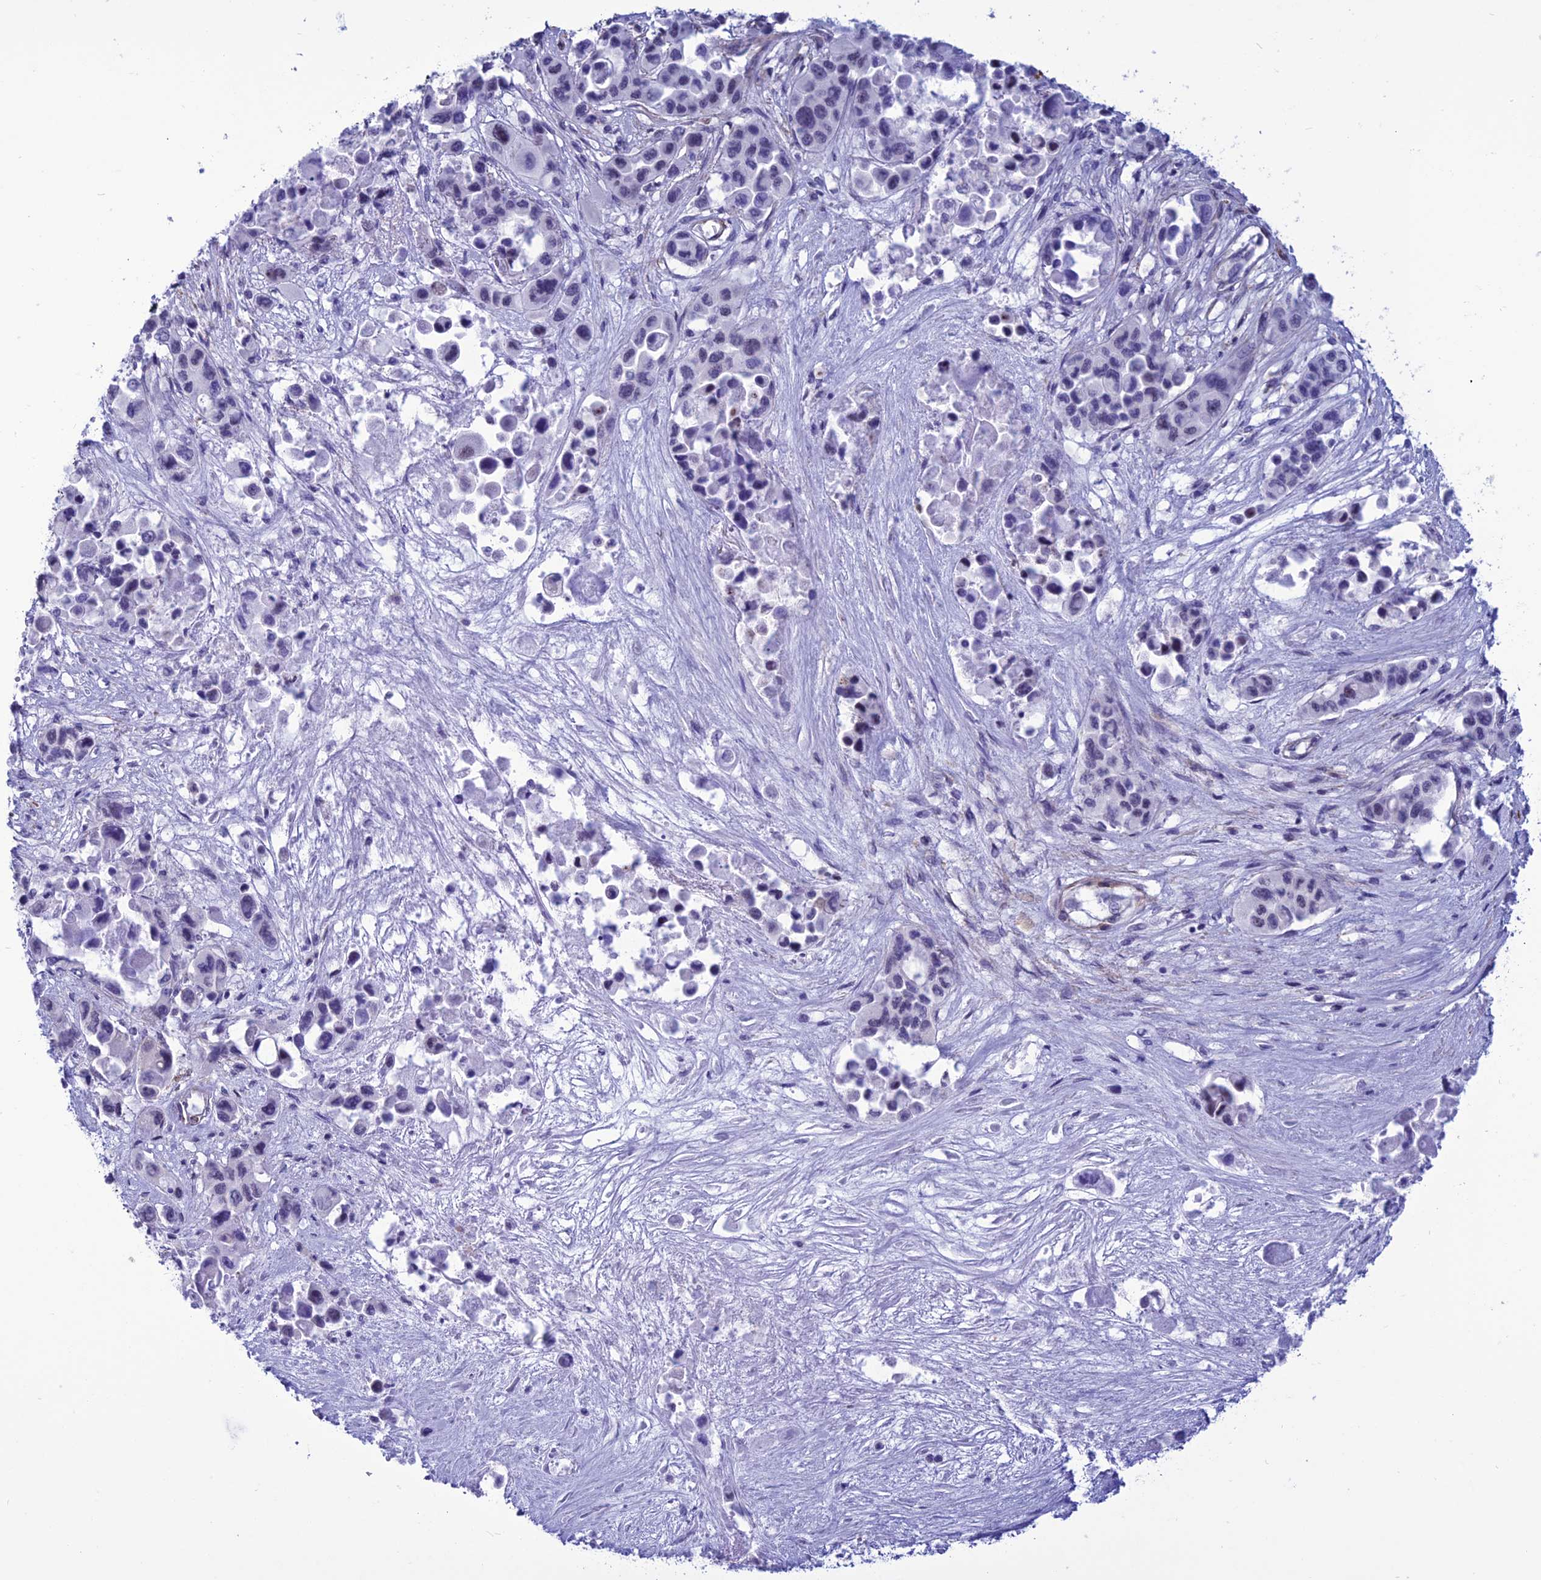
{"staining": {"intensity": "negative", "quantity": "none", "location": "none"}, "tissue": "pancreatic cancer", "cell_type": "Tumor cells", "image_type": "cancer", "snomed": [{"axis": "morphology", "description": "Adenocarcinoma, NOS"}, {"axis": "topography", "description": "Pancreas"}], "caption": "A photomicrograph of human adenocarcinoma (pancreatic) is negative for staining in tumor cells. The staining was performed using DAB to visualize the protein expression in brown, while the nuclei were stained in blue with hematoxylin (Magnification: 20x).", "gene": "U2AF1", "patient": {"sex": "male", "age": 92}}